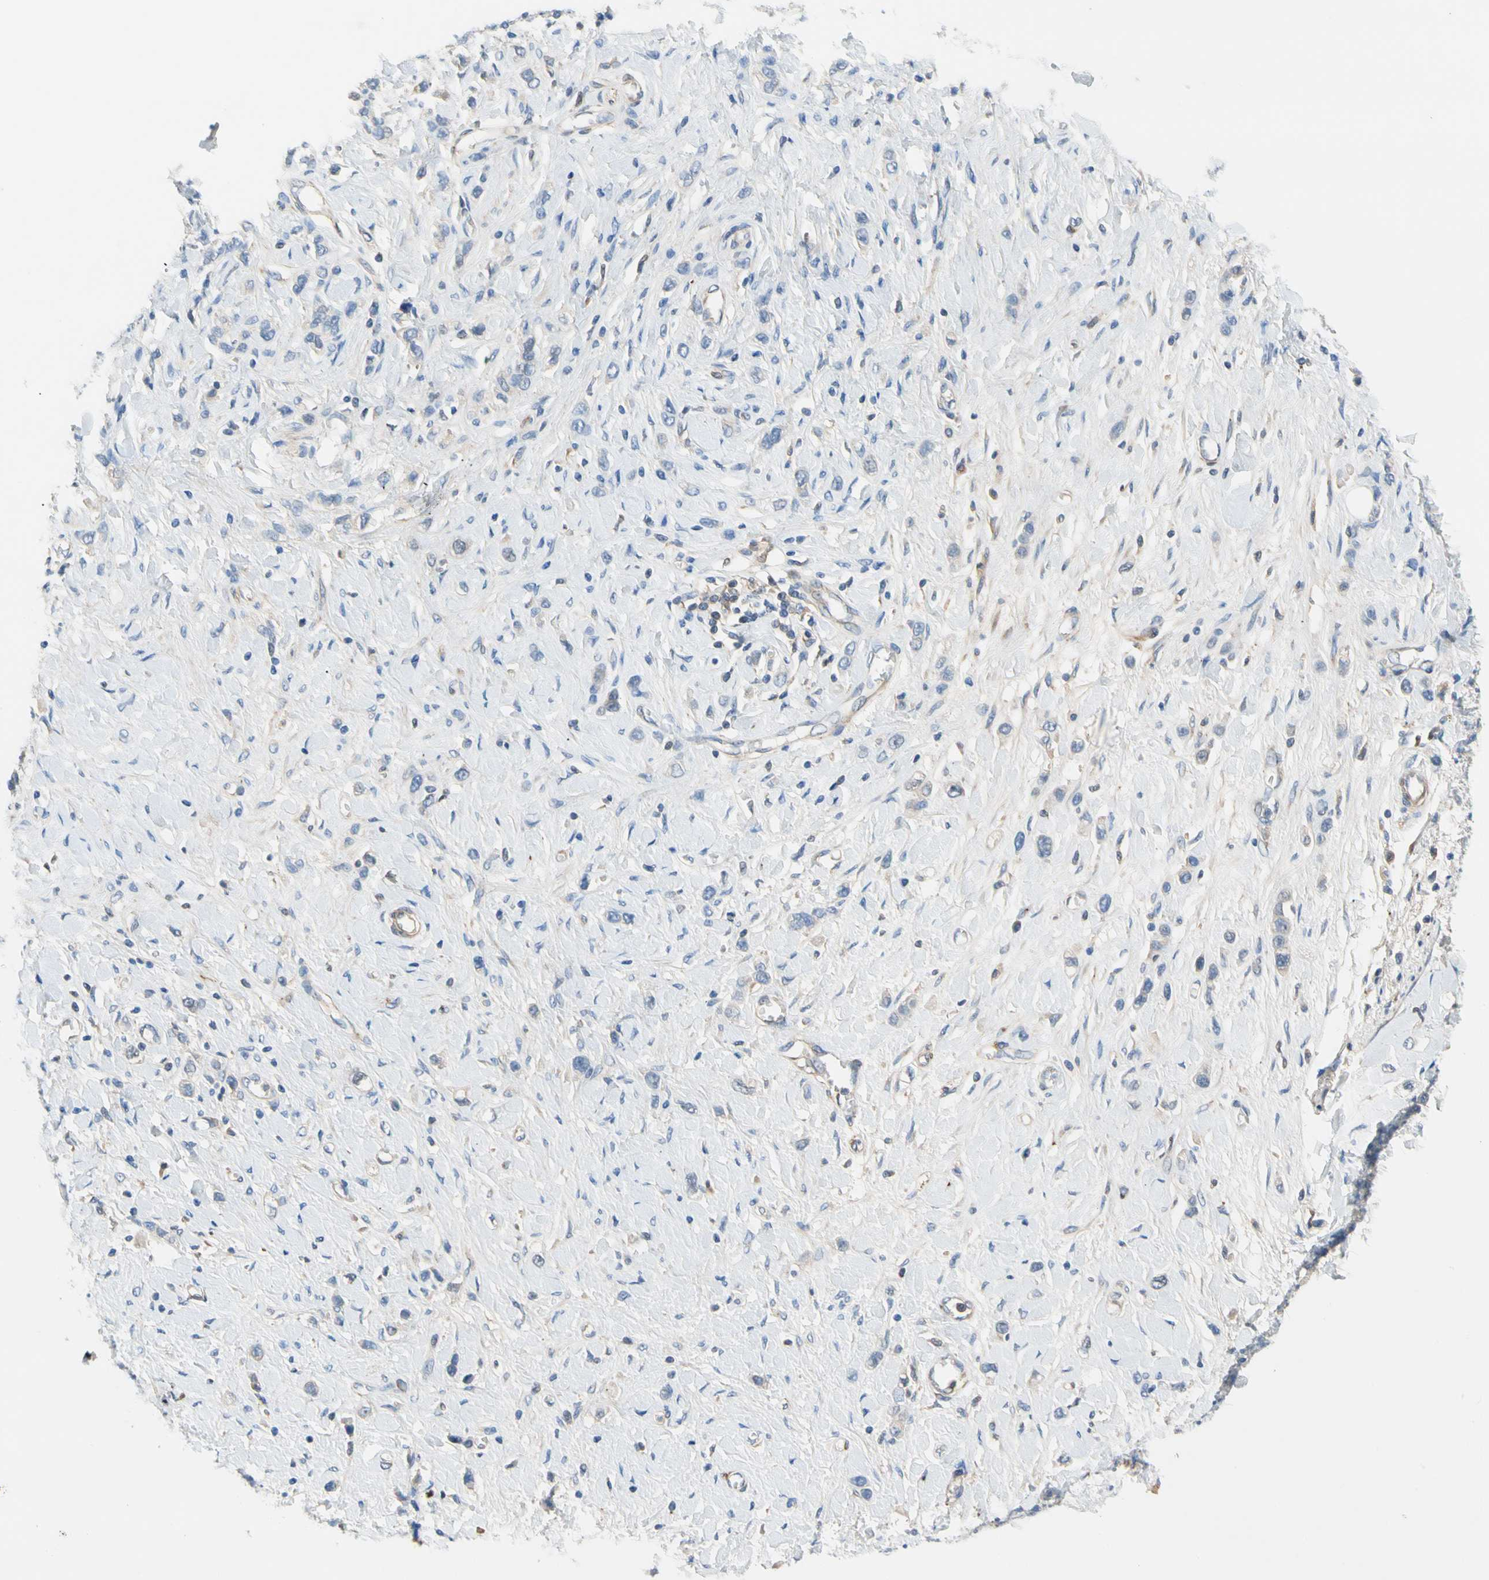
{"staining": {"intensity": "negative", "quantity": "none", "location": "none"}, "tissue": "stomach cancer", "cell_type": "Tumor cells", "image_type": "cancer", "snomed": [{"axis": "morphology", "description": "Normal tissue, NOS"}, {"axis": "morphology", "description": "Adenocarcinoma, NOS"}, {"axis": "topography", "description": "Stomach, upper"}, {"axis": "topography", "description": "Stomach"}], "caption": "This is a photomicrograph of IHC staining of stomach cancer (adenocarcinoma), which shows no staining in tumor cells. (DAB immunohistochemistry (IHC) with hematoxylin counter stain).", "gene": "ENTREP3", "patient": {"sex": "female", "age": 65}}